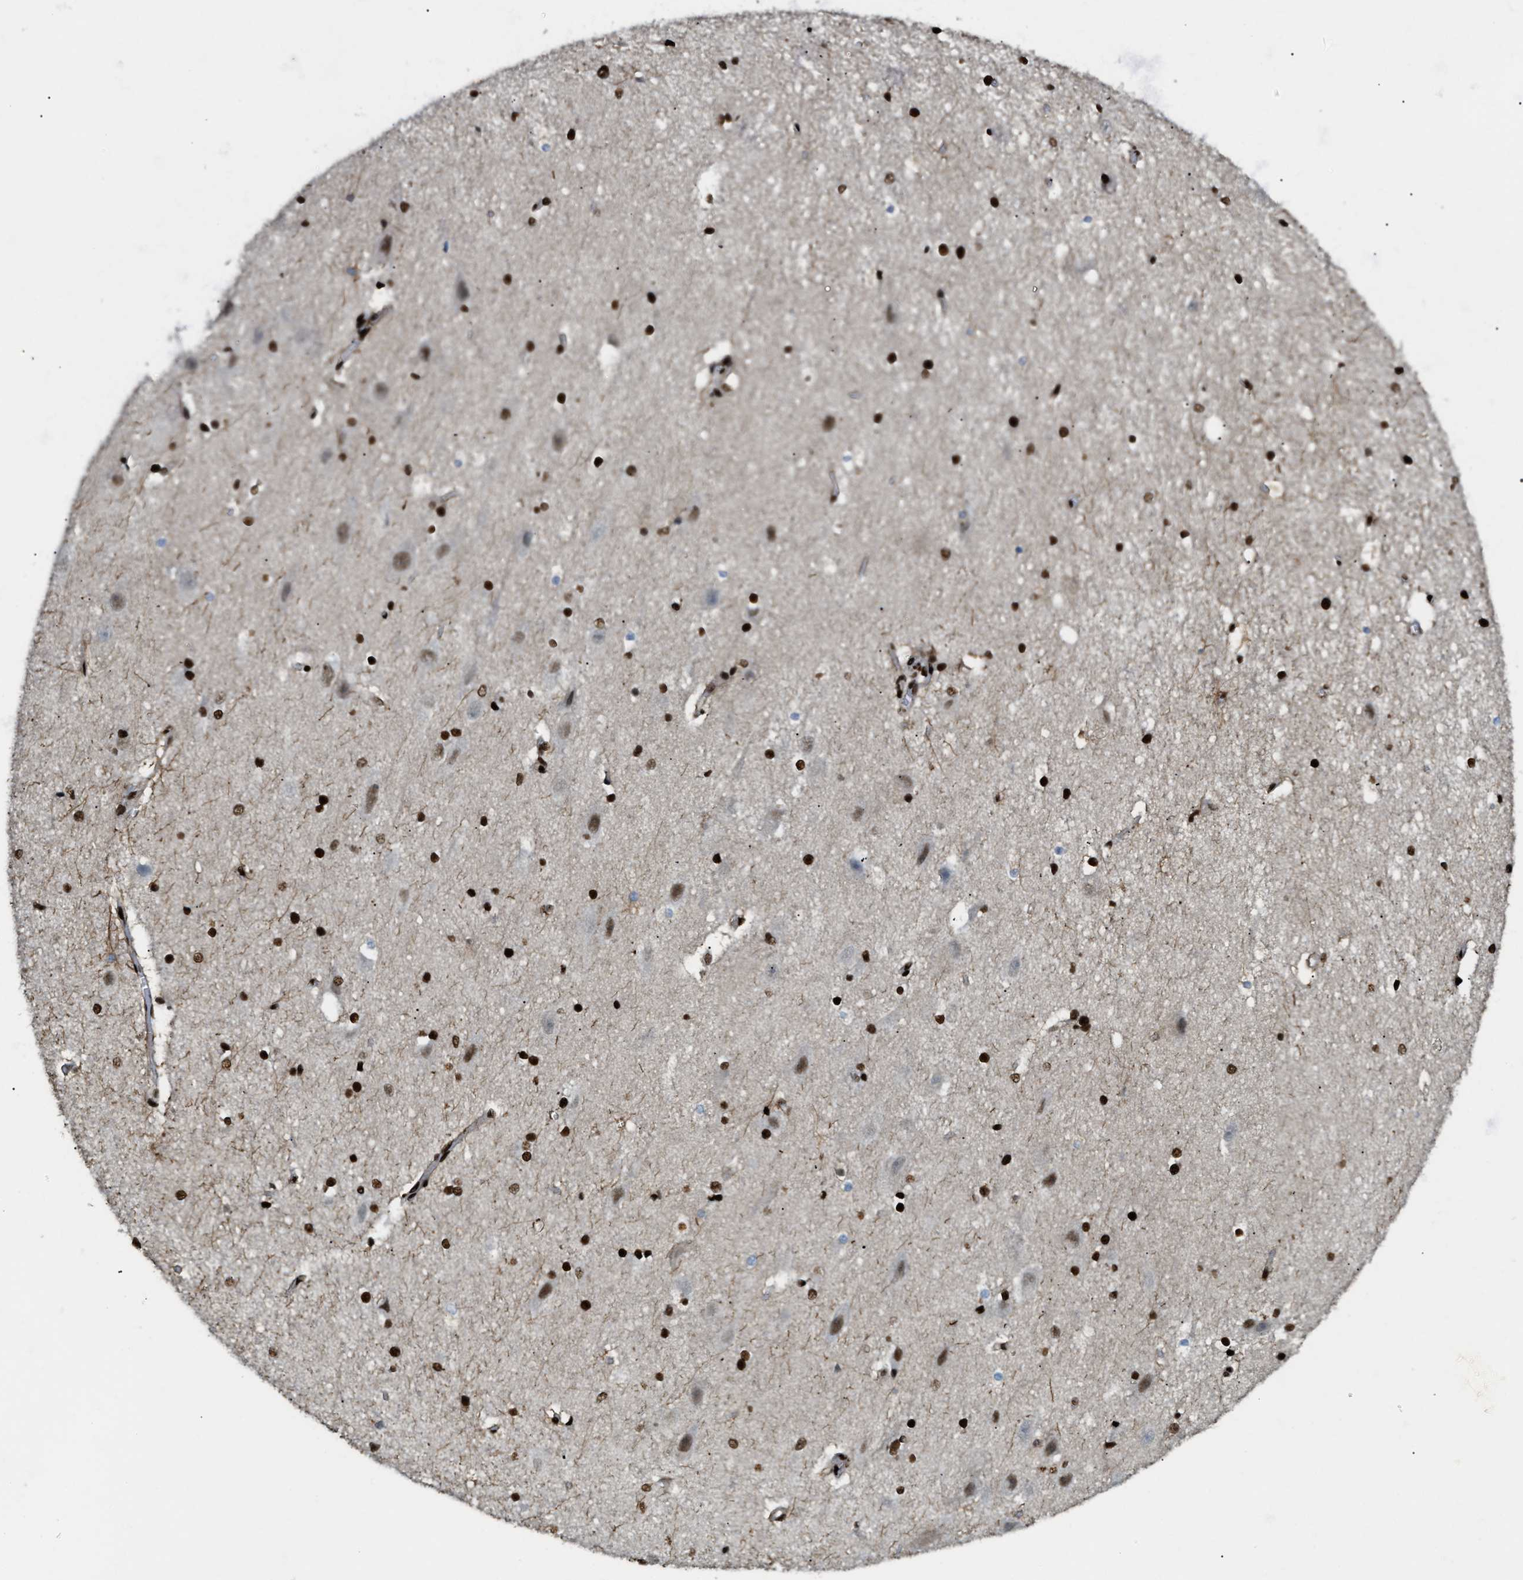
{"staining": {"intensity": "strong", "quantity": ">75%", "location": "nuclear"}, "tissue": "hippocampus", "cell_type": "Glial cells", "image_type": "normal", "snomed": [{"axis": "morphology", "description": "Normal tissue, NOS"}, {"axis": "topography", "description": "Hippocampus"}], "caption": "Hippocampus stained for a protein (brown) displays strong nuclear positive expression in about >75% of glial cells.", "gene": "NUMA1", "patient": {"sex": "female", "age": 19}}